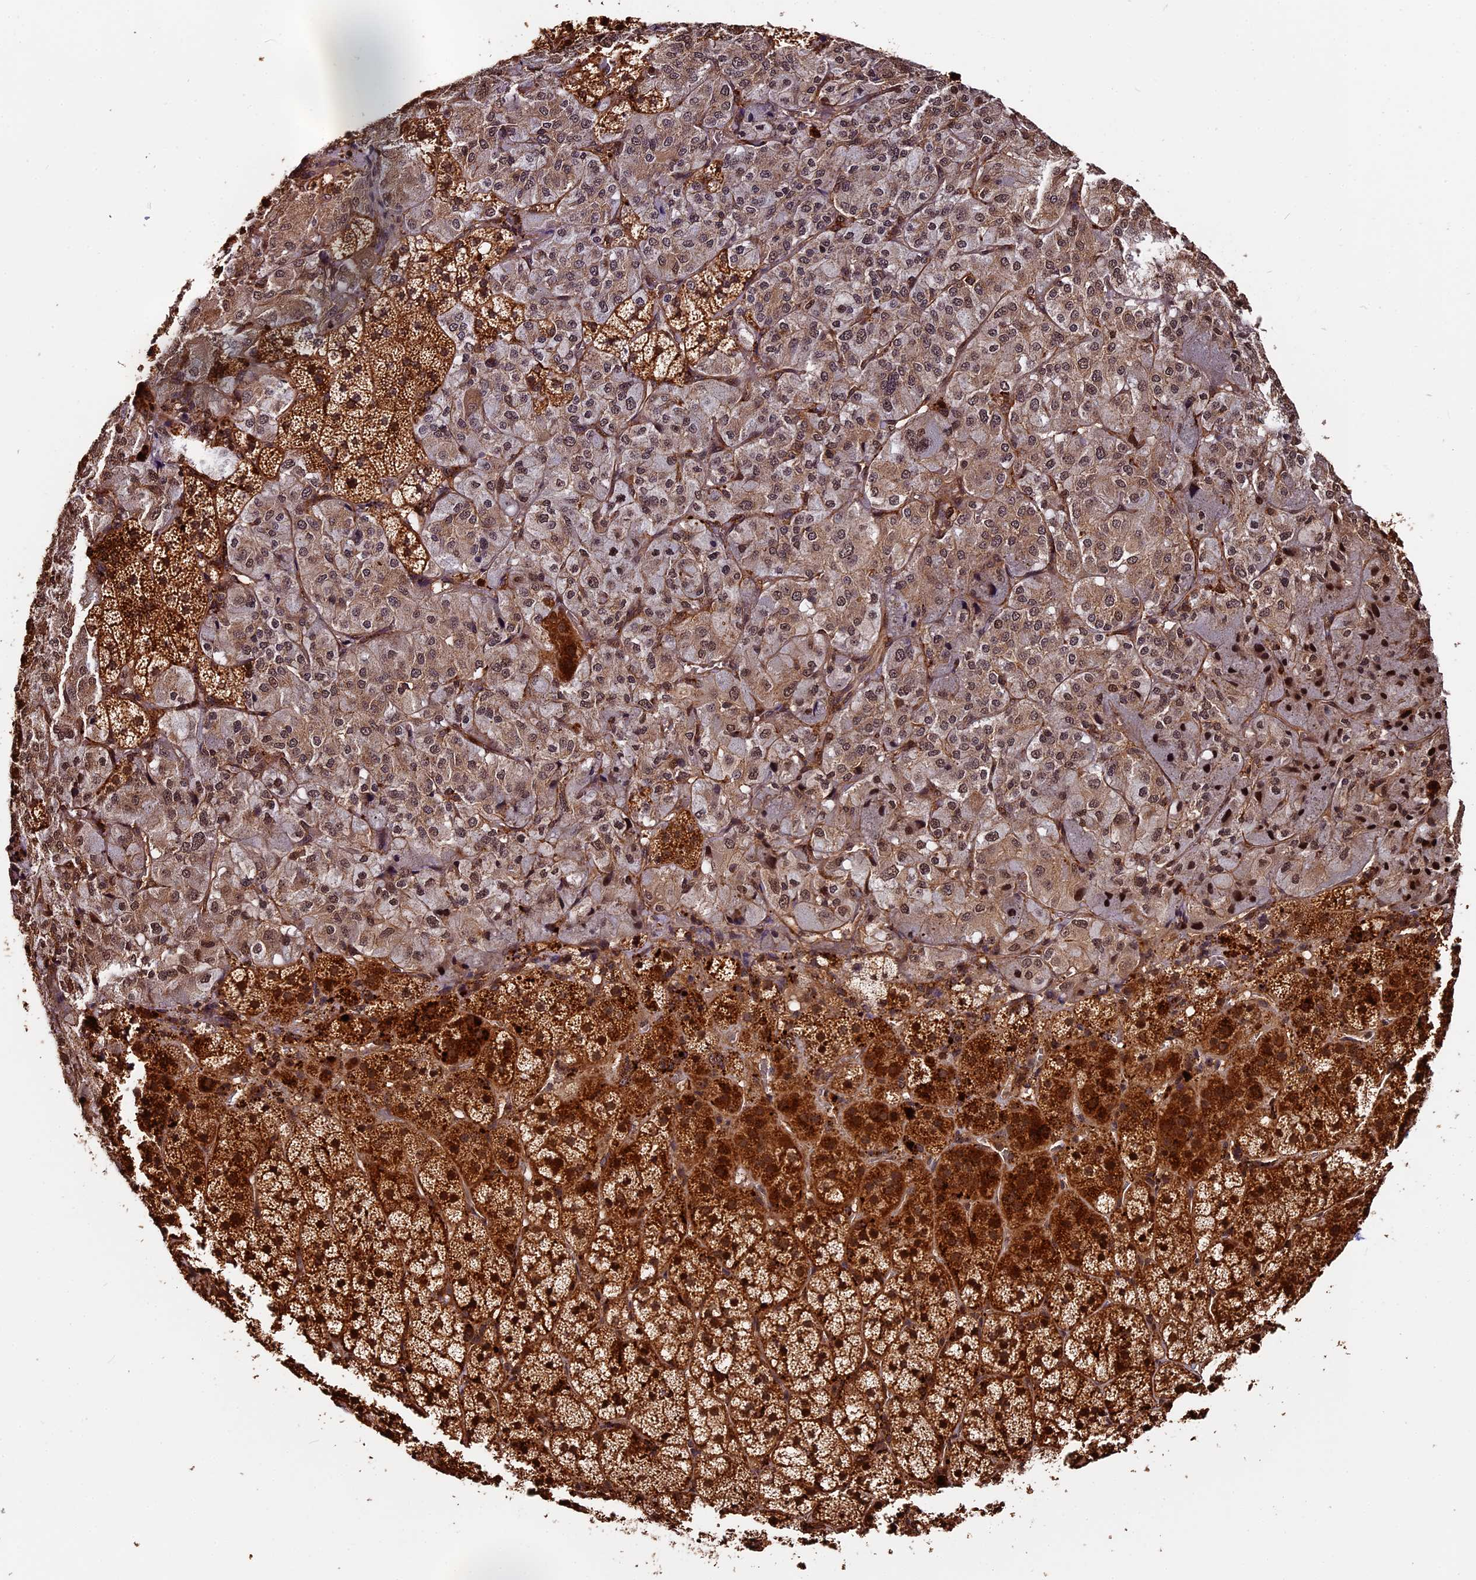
{"staining": {"intensity": "strong", "quantity": ">75%", "location": "cytoplasmic/membranous,nuclear"}, "tissue": "adrenal gland", "cell_type": "Glandular cells", "image_type": "normal", "snomed": [{"axis": "morphology", "description": "Normal tissue, NOS"}, {"axis": "topography", "description": "Adrenal gland"}], "caption": "High-power microscopy captured an immunohistochemistry (IHC) image of benign adrenal gland, revealing strong cytoplasmic/membranous,nuclear expression in approximately >75% of glandular cells.", "gene": "MMP15", "patient": {"sex": "female", "age": 44}}